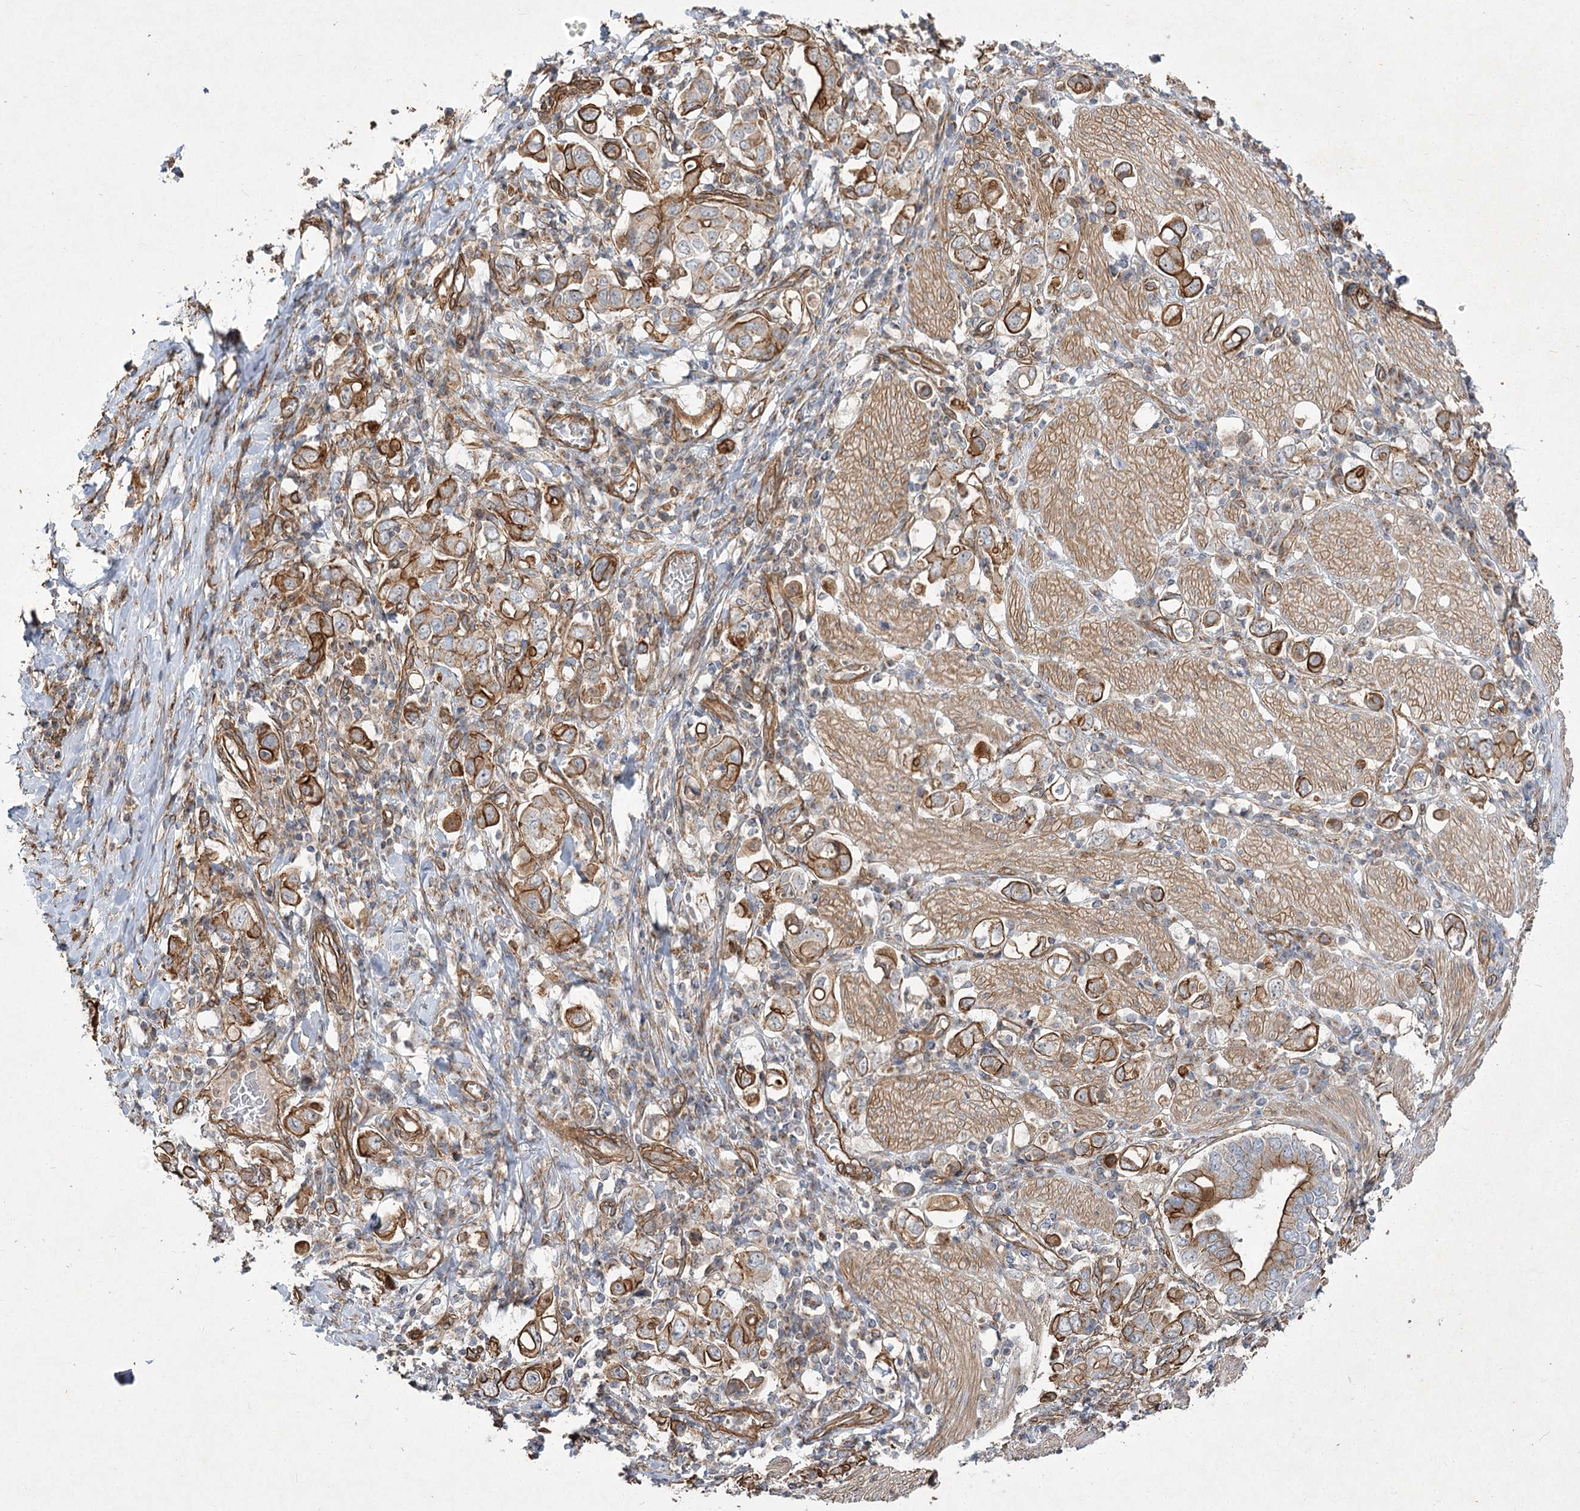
{"staining": {"intensity": "strong", "quantity": ">75%", "location": "cytoplasmic/membranous"}, "tissue": "stomach cancer", "cell_type": "Tumor cells", "image_type": "cancer", "snomed": [{"axis": "morphology", "description": "Adenocarcinoma, NOS"}, {"axis": "topography", "description": "Stomach, upper"}], "caption": "Human stomach cancer stained for a protein (brown) exhibits strong cytoplasmic/membranous positive expression in approximately >75% of tumor cells.", "gene": "SH3BP5L", "patient": {"sex": "male", "age": 62}}